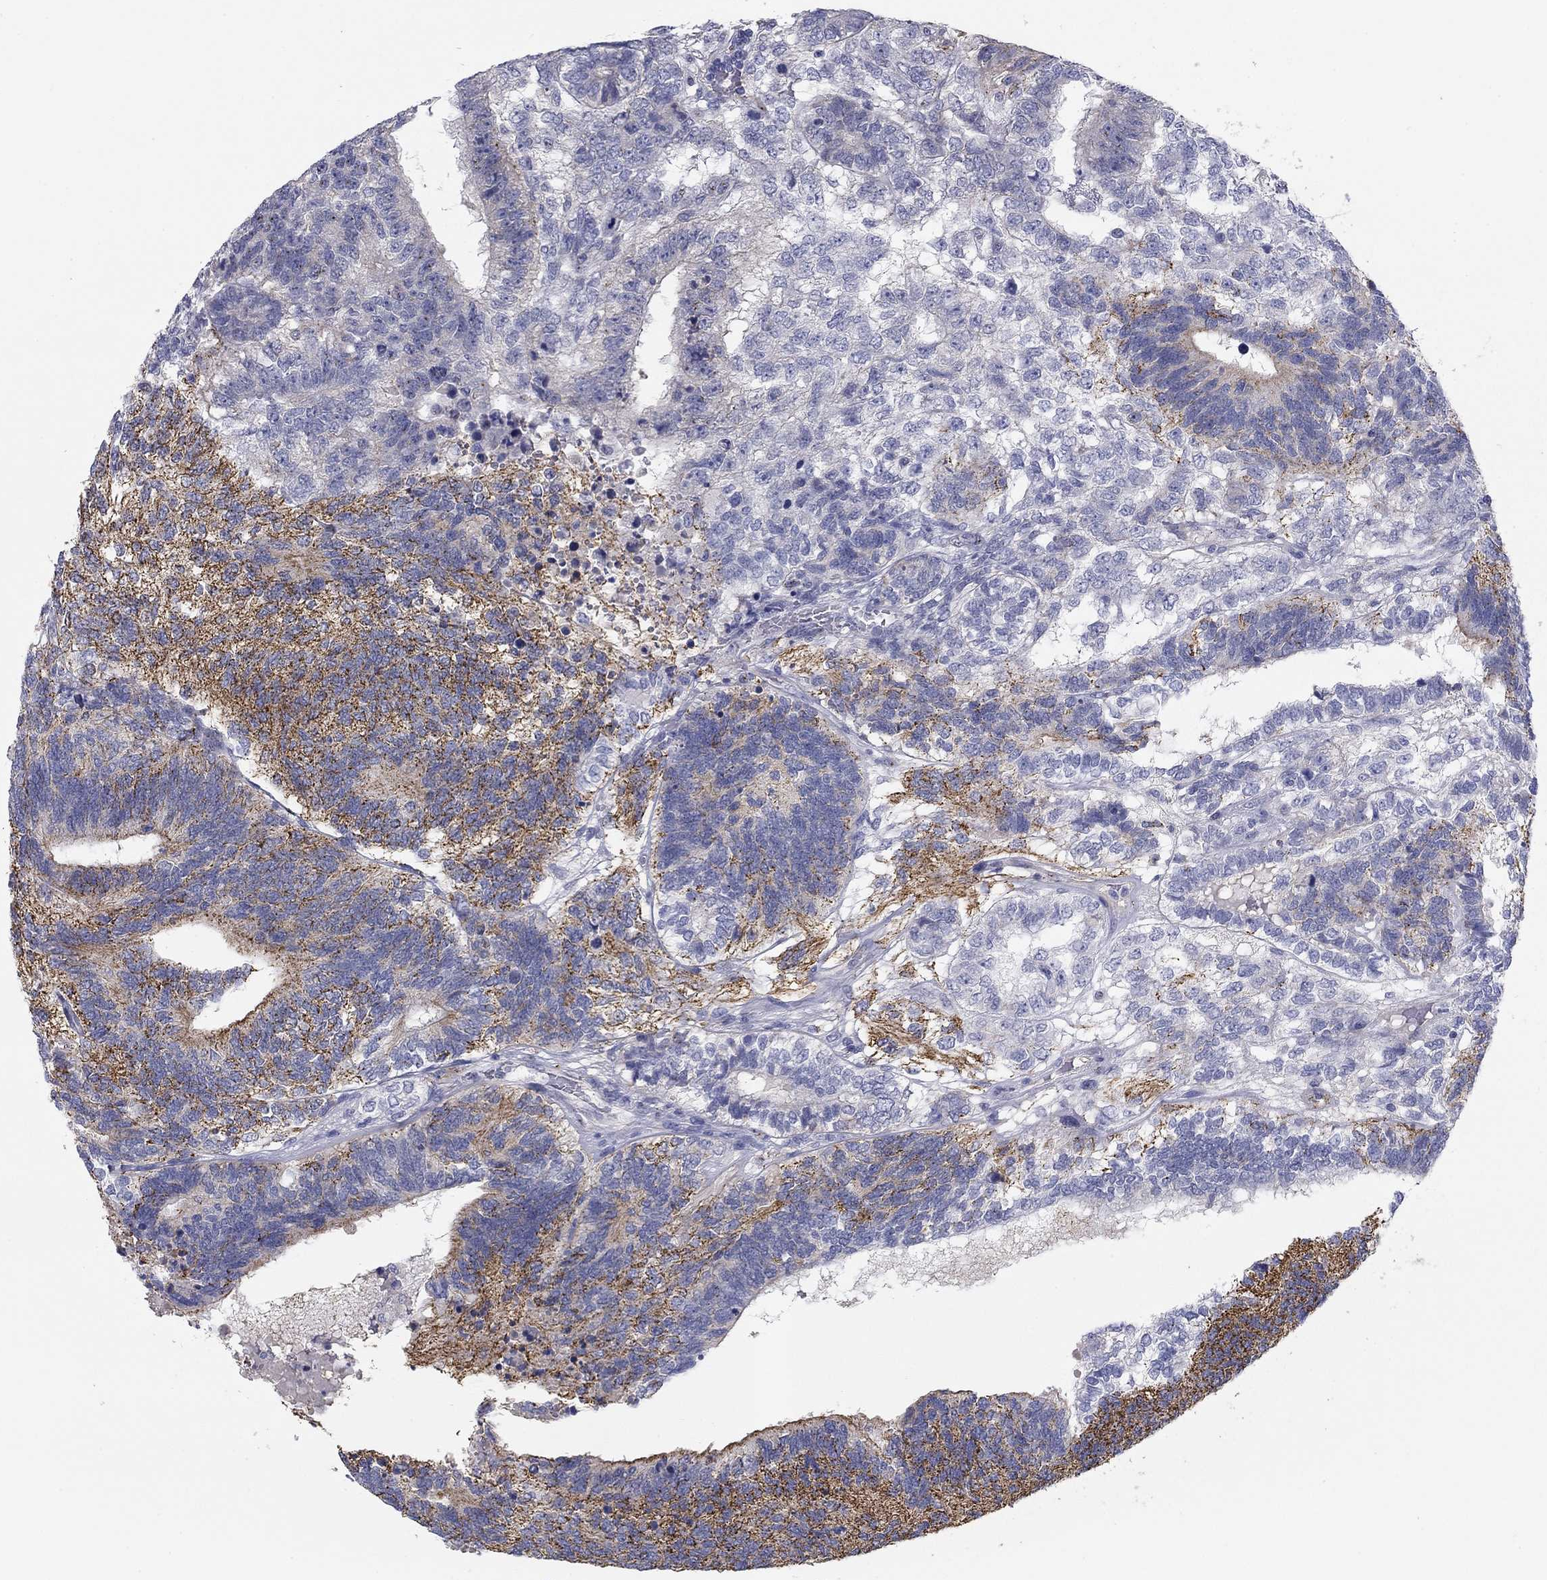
{"staining": {"intensity": "strong", "quantity": "25%-75%", "location": "cytoplasmic/membranous"}, "tissue": "testis cancer", "cell_type": "Tumor cells", "image_type": "cancer", "snomed": [{"axis": "morphology", "description": "Seminoma, NOS"}, {"axis": "morphology", "description": "Carcinoma, Embryonal, NOS"}, {"axis": "topography", "description": "Testis"}], "caption": "Human testis cancer stained for a protein (brown) displays strong cytoplasmic/membranous positive expression in about 25%-75% of tumor cells.", "gene": "SEPTIN3", "patient": {"sex": "male", "age": 41}}